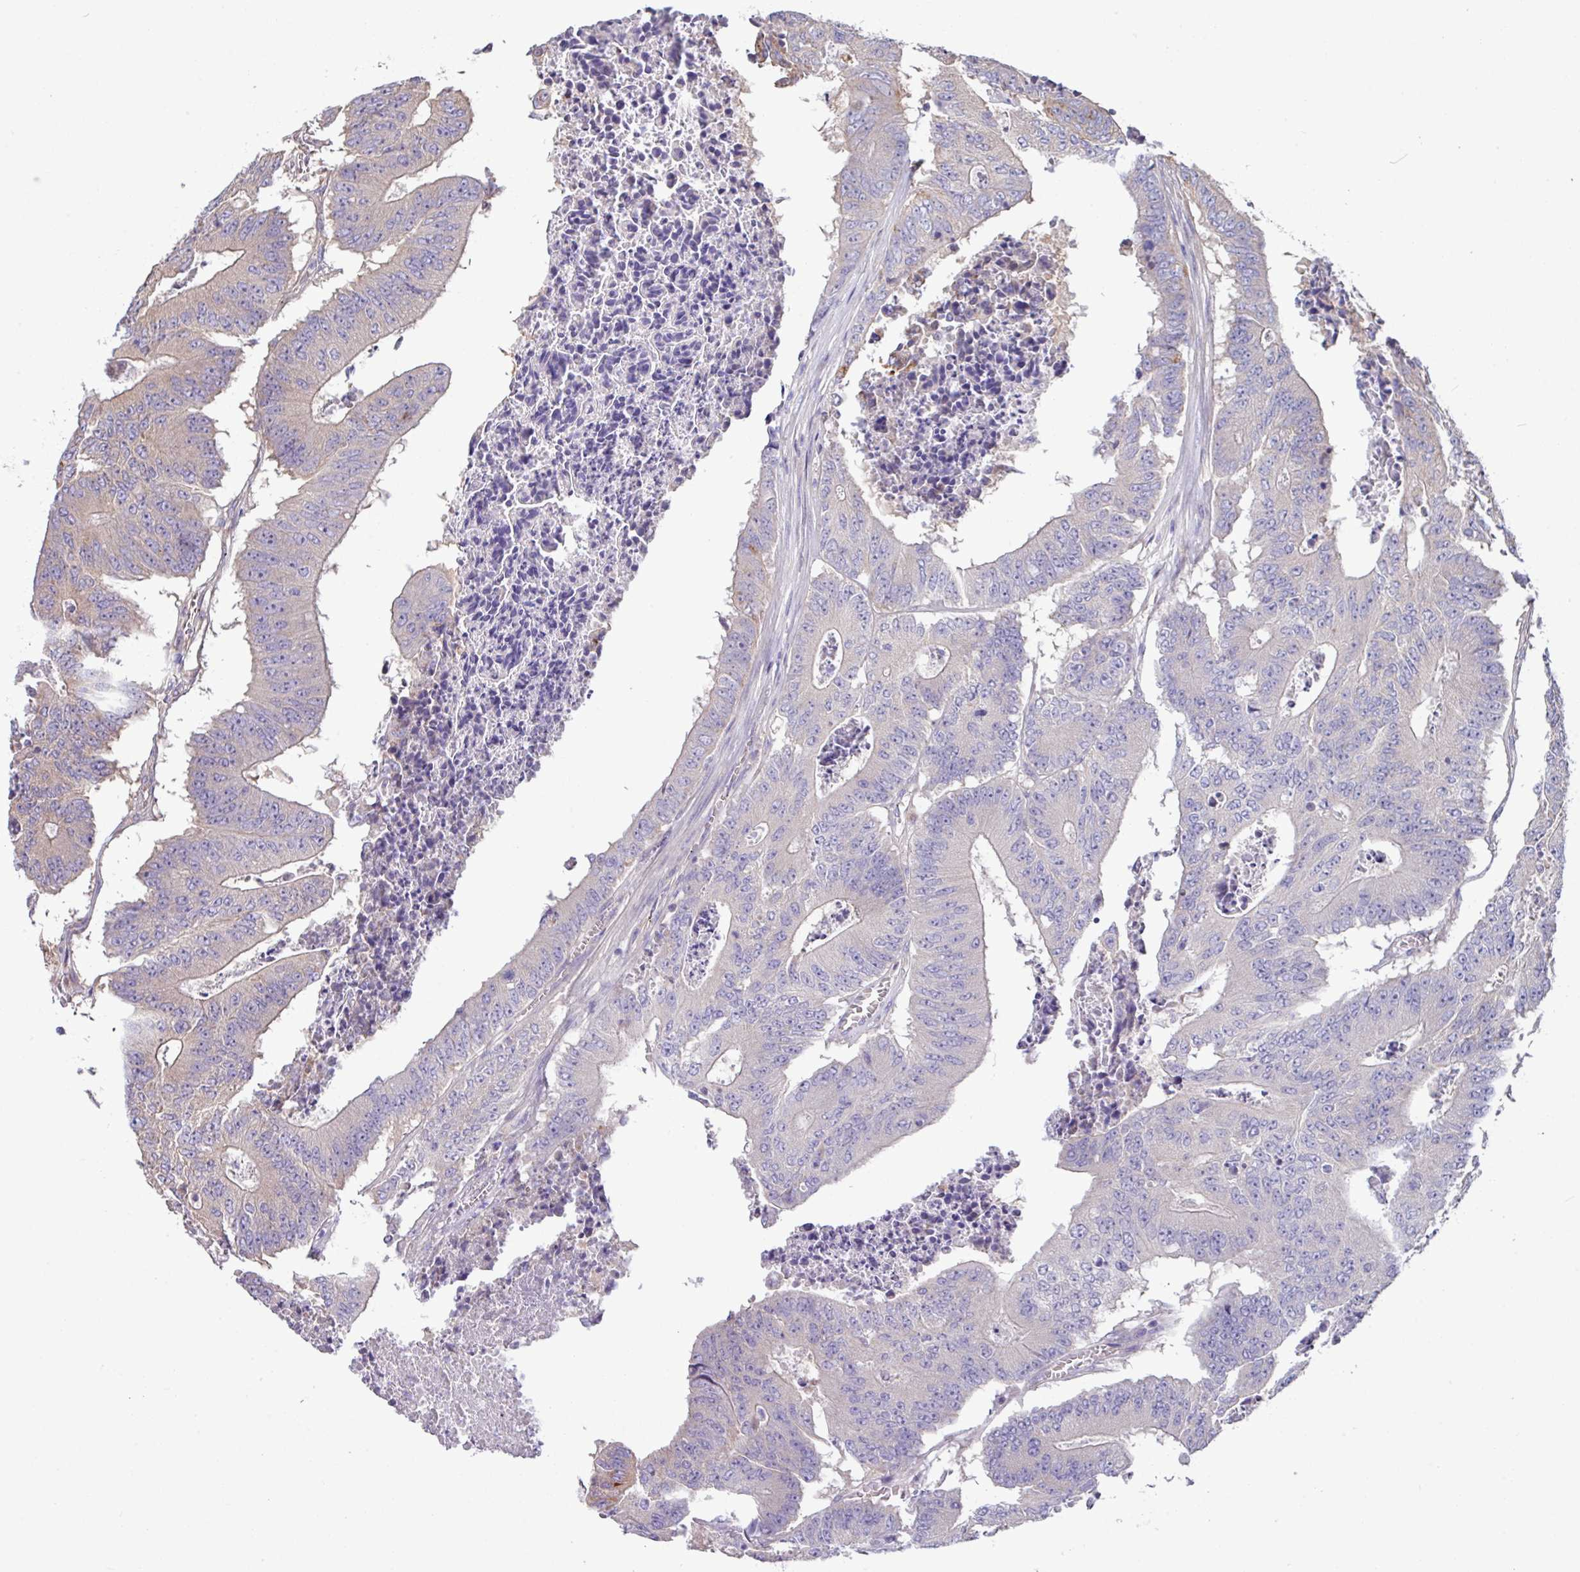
{"staining": {"intensity": "weak", "quantity": "<25%", "location": "cytoplasmic/membranous"}, "tissue": "colorectal cancer", "cell_type": "Tumor cells", "image_type": "cancer", "snomed": [{"axis": "morphology", "description": "Adenocarcinoma, NOS"}, {"axis": "topography", "description": "Colon"}], "caption": "Immunohistochemical staining of human colorectal adenocarcinoma exhibits no significant expression in tumor cells.", "gene": "PPM1J", "patient": {"sex": "male", "age": 87}}